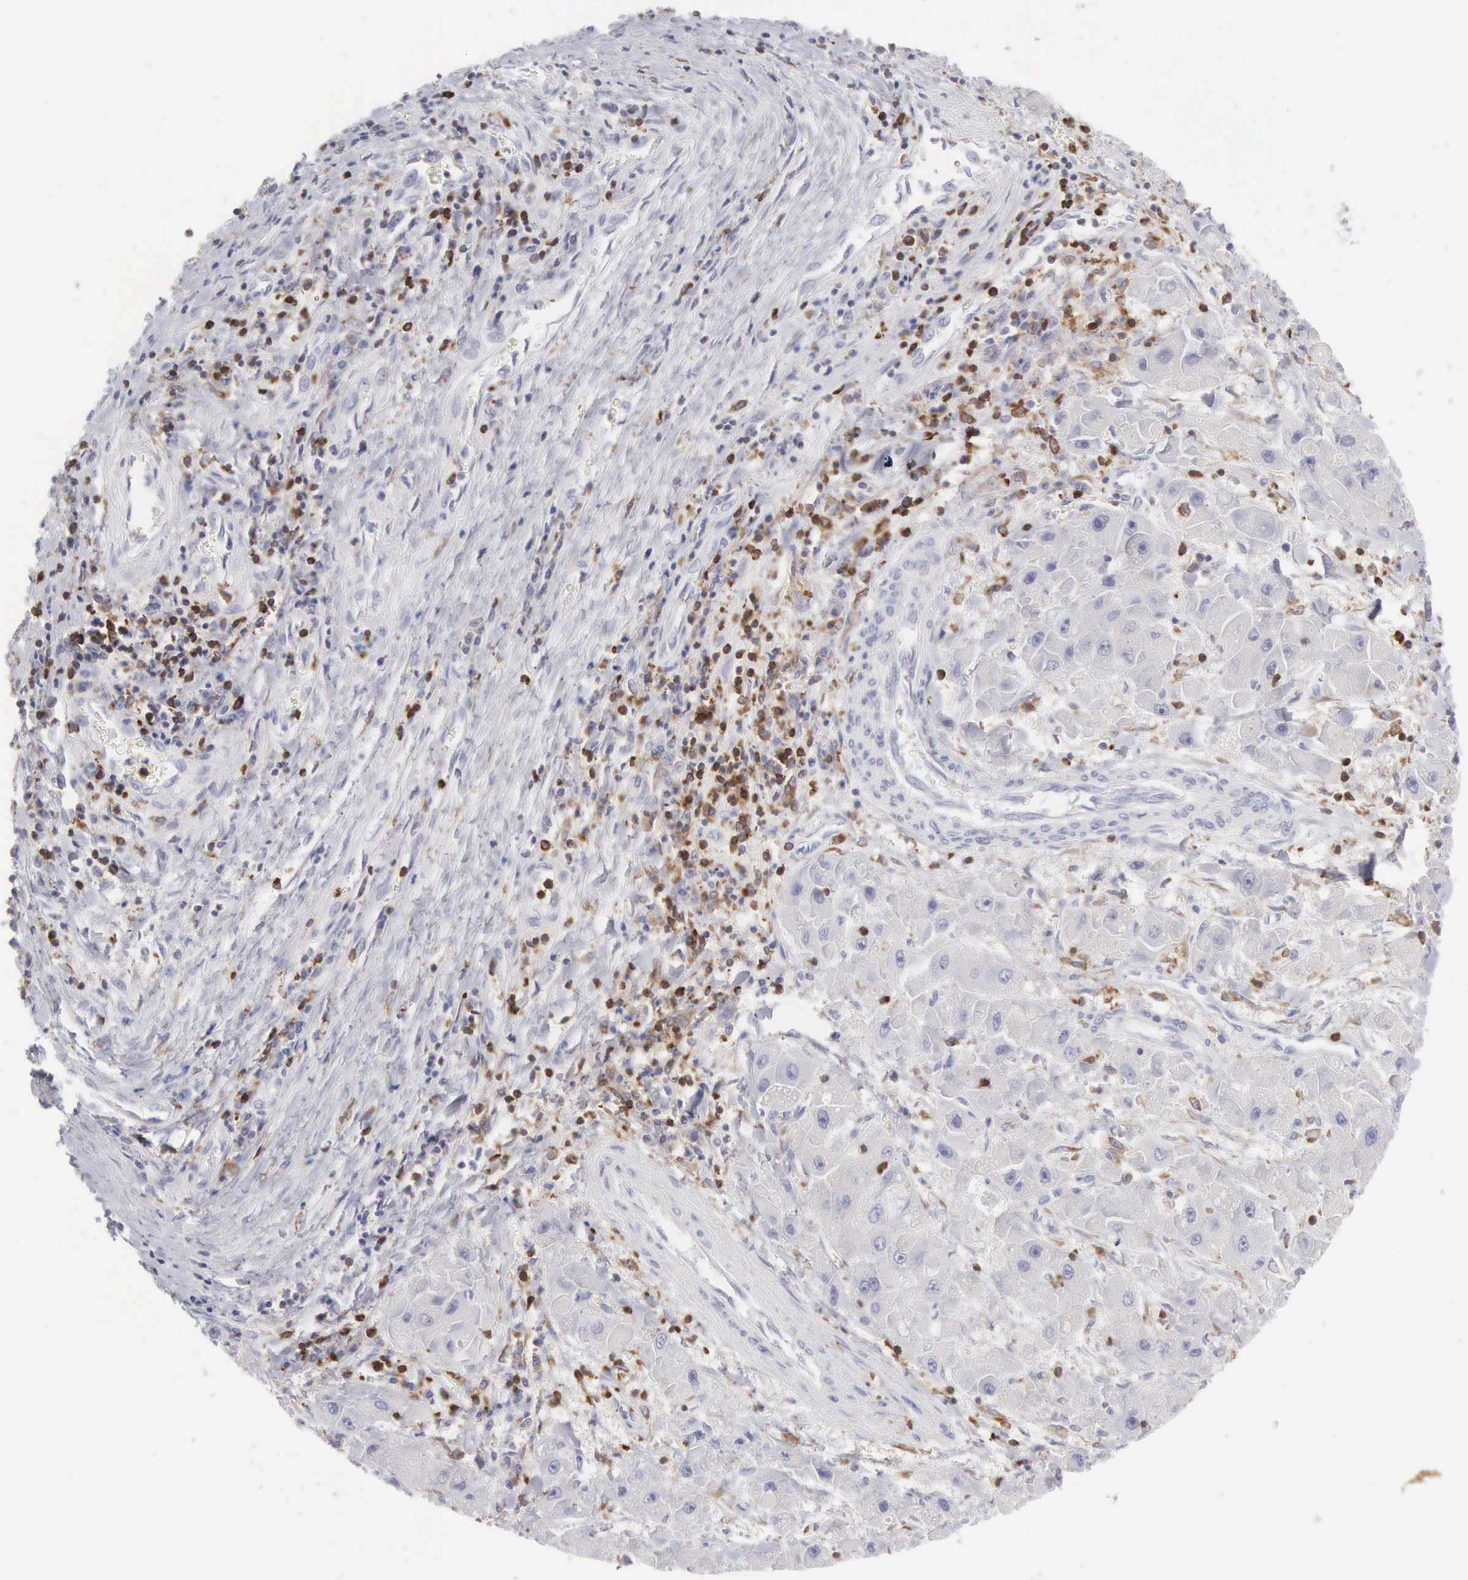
{"staining": {"intensity": "negative", "quantity": "none", "location": "none"}, "tissue": "liver cancer", "cell_type": "Tumor cells", "image_type": "cancer", "snomed": [{"axis": "morphology", "description": "Carcinoma, Hepatocellular, NOS"}, {"axis": "topography", "description": "Liver"}], "caption": "This histopathology image is of liver cancer (hepatocellular carcinoma) stained with immunohistochemistry to label a protein in brown with the nuclei are counter-stained blue. There is no positivity in tumor cells.", "gene": "SH3BP1", "patient": {"sex": "male", "age": 24}}